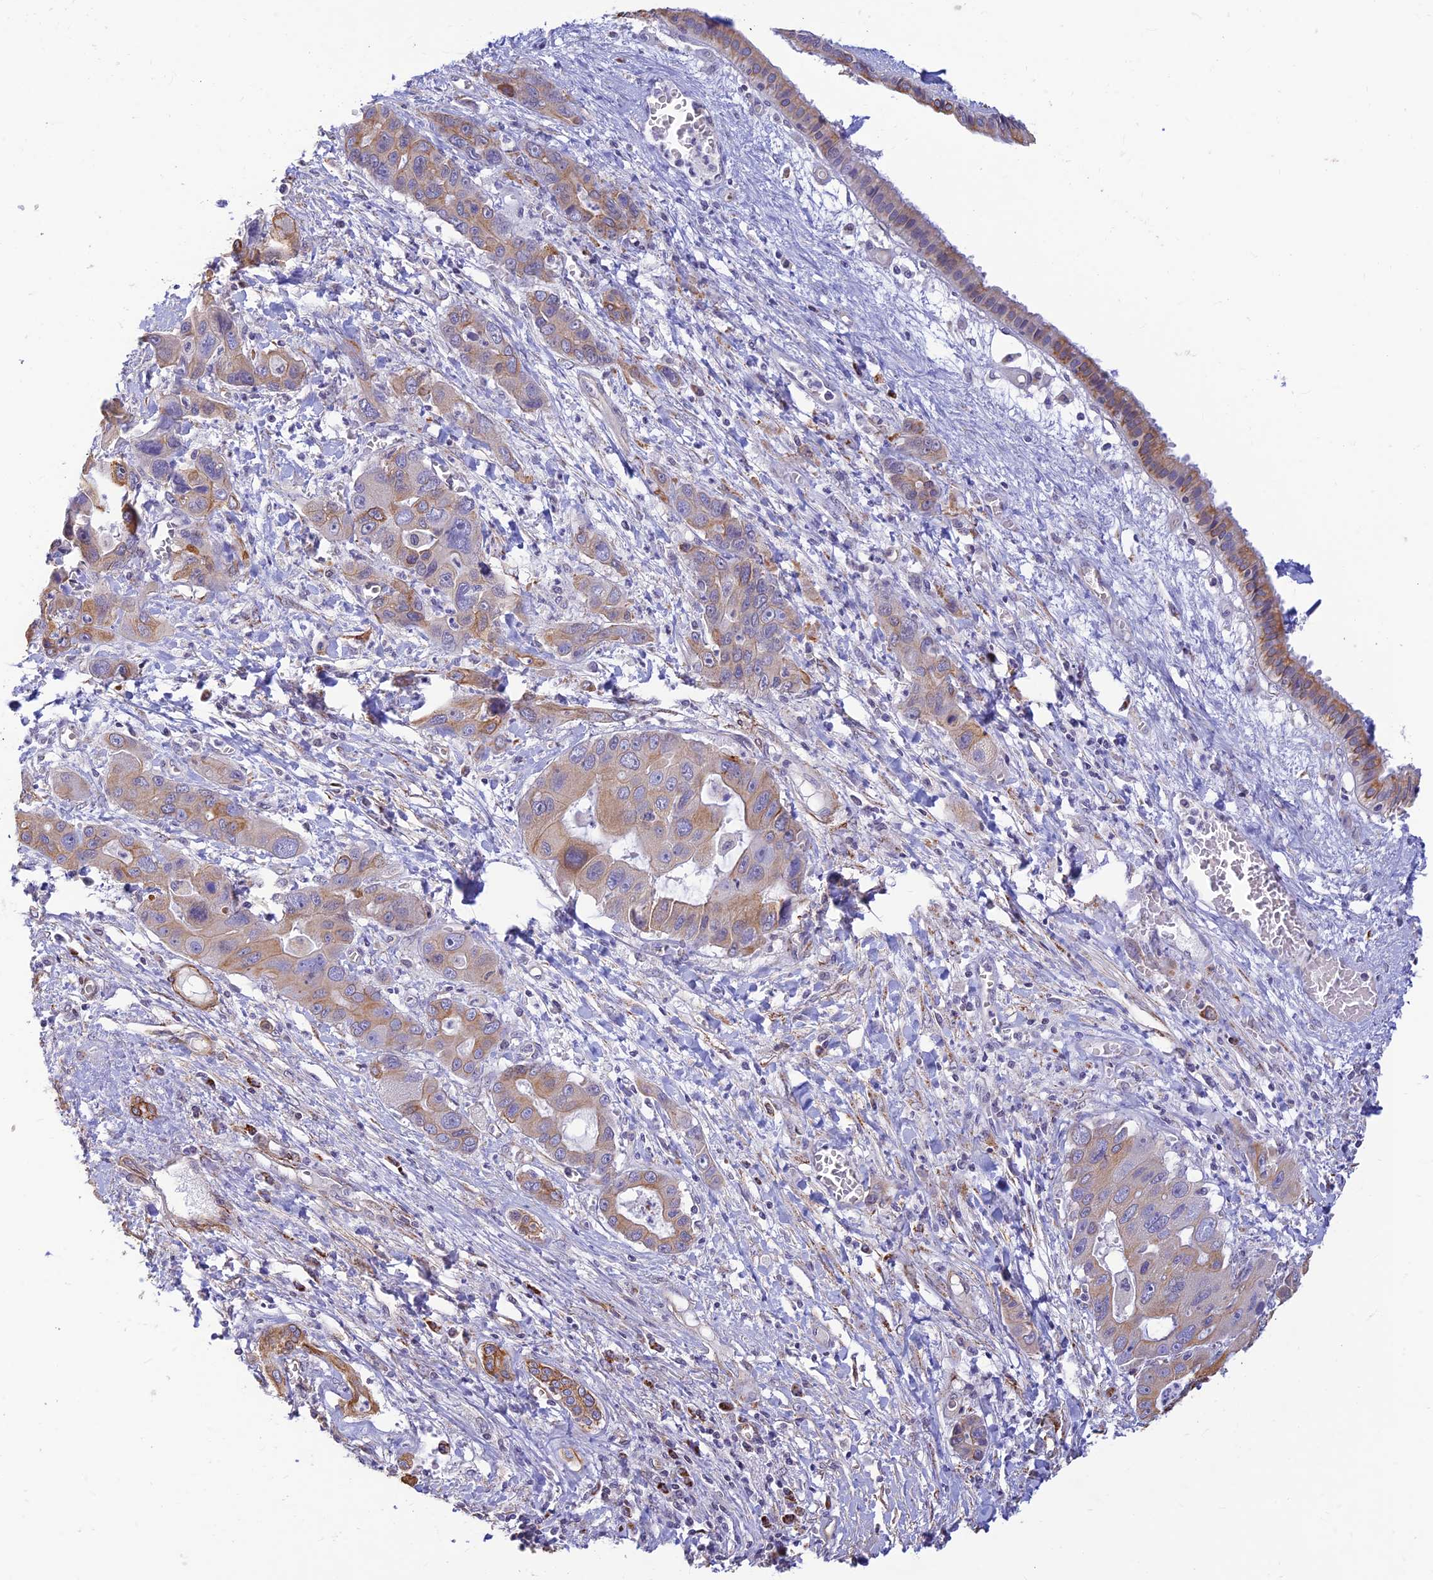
{"staining": {"intensity": "weak", "quantity": "25%-75%", "location": "cytoplasmic/membranous"}, "tissue": "liver cancer", "cell_type": "Tumor cells", "image_type": "cancer", "snomed": [{"axis": "morphology", "description": "Cholangiocarcinoma"}, {"axis": "topography", "description": "Liver"}], "caption": "Protein analysis of liver cancer tissue shows weak cytoplasmic/membranous staining in approximately 25%-75% of tumor cells. The protein of interest is shown in brown color, while the nuclei are stained blue.", "gene": "ALDH1L2", "patient": {"sex": "male", "age": 67}}